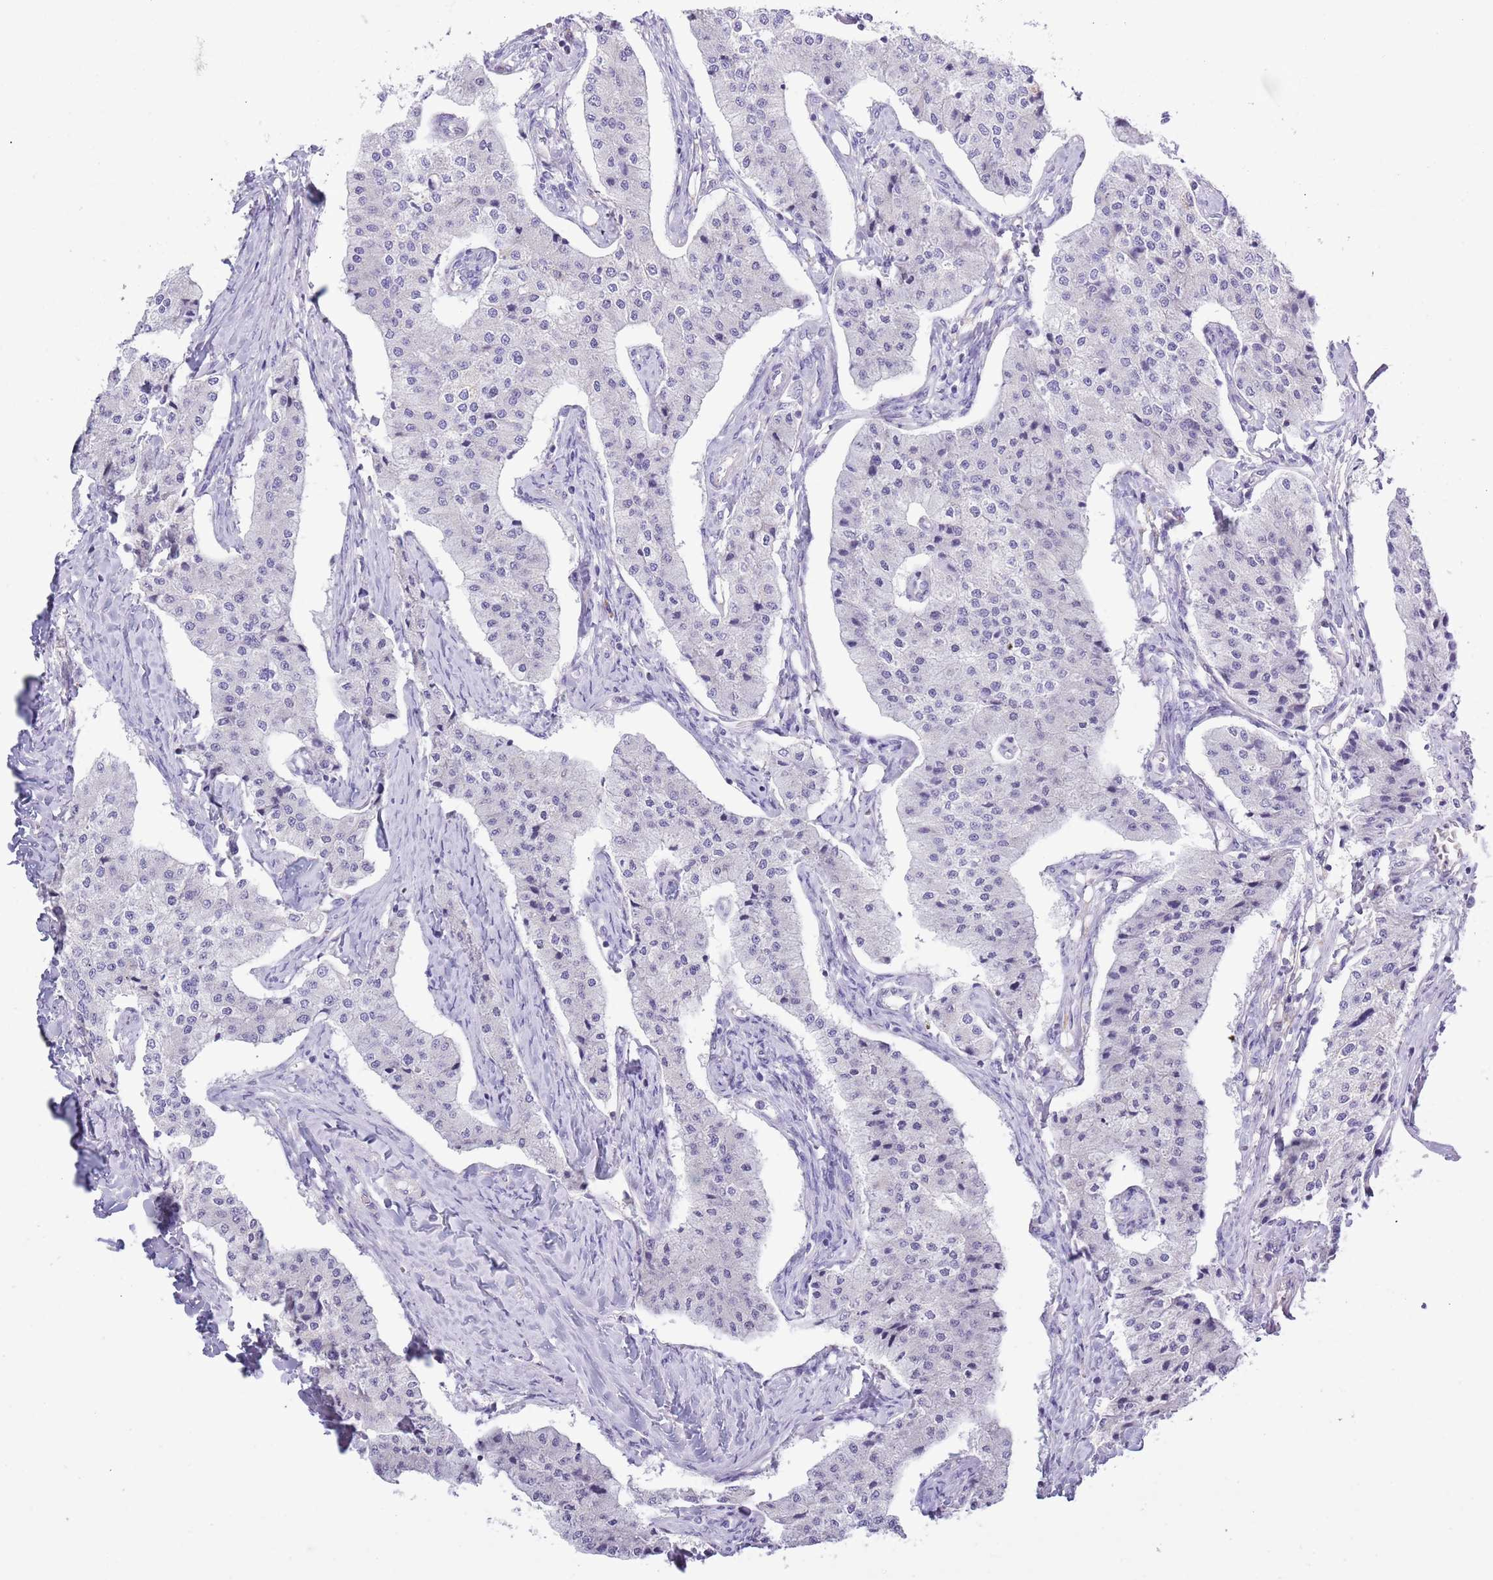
{"staining": {"intensity": "negative", "quantity": "none", "location": "none"}, "tissue": "carcinoid", "cell_type": "Tumor cells", "image_type": "cancer", "snomed": [{"axis": "morphology", "description": "Carcinoid, malignant, NOS"}, {"axis": "topography", "description": "Colon"}], "caption": "DAB immunohistochemical staining of carcinoid reveals no significant expression in tumor cells. The staining was performed using DAB to visualize the protein expression in brown, while the nuclei were stained in blue with hematoxylin (Magnification: 20x).", "gene": "MOCOS", "patient": {"sex": "female", "age": 52}}